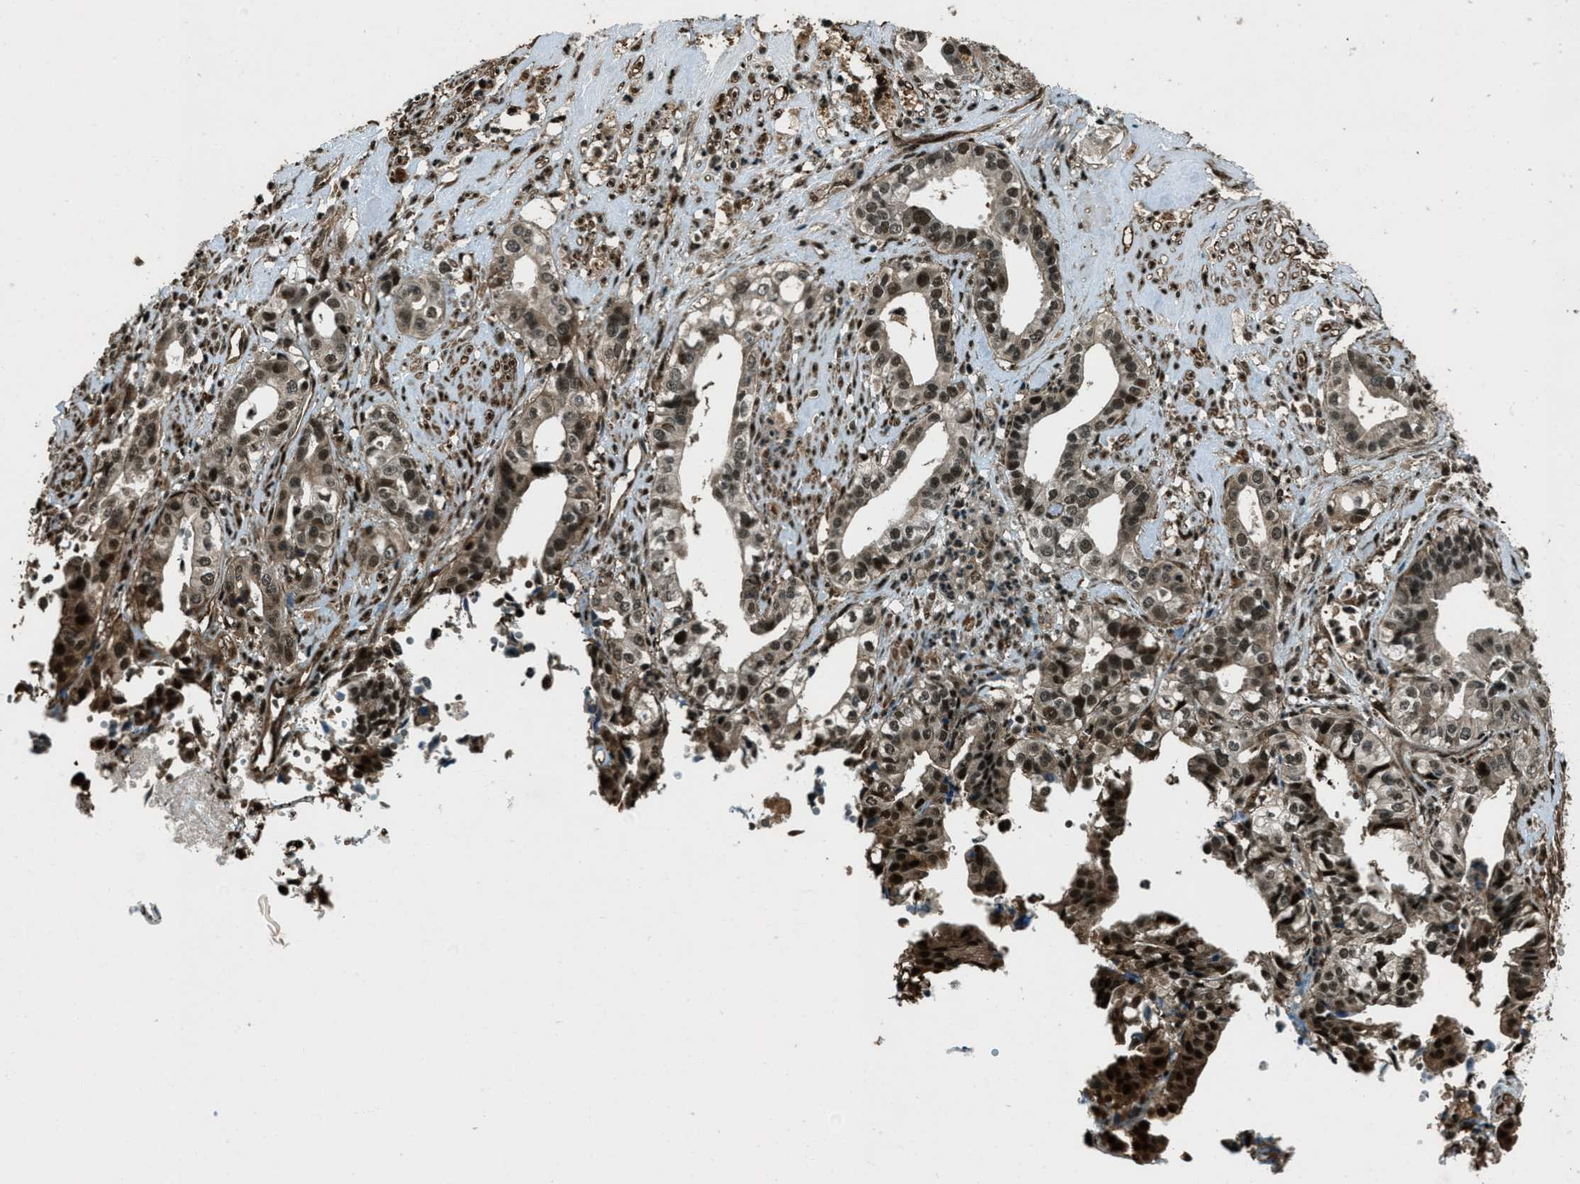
{"staining": {"intensity": "moderate", "quantity": "25%-75%", "location": "cytoplasmic/membranous,nuclear"}, "tissue": "liver cancer", "cell_type": "Tumor cells", "image_type": "cancer", "snomed": [{"axis": "morphology", "description": "Cholangiocarcinoma"}, {"axis": "topography", "description": "Liver"}], "caption": "A histopathology image of liver cancer (cholangiocarcinoma) stained for a protein exhibits moderate cytoplasmic/membranous and nuclear brown staining in tumor cells. (brown staining indicates protein expression, while blue staining denotes nuclei).", "gene": "TARDBP", "patient": {"sex": "female", "age": 61}}